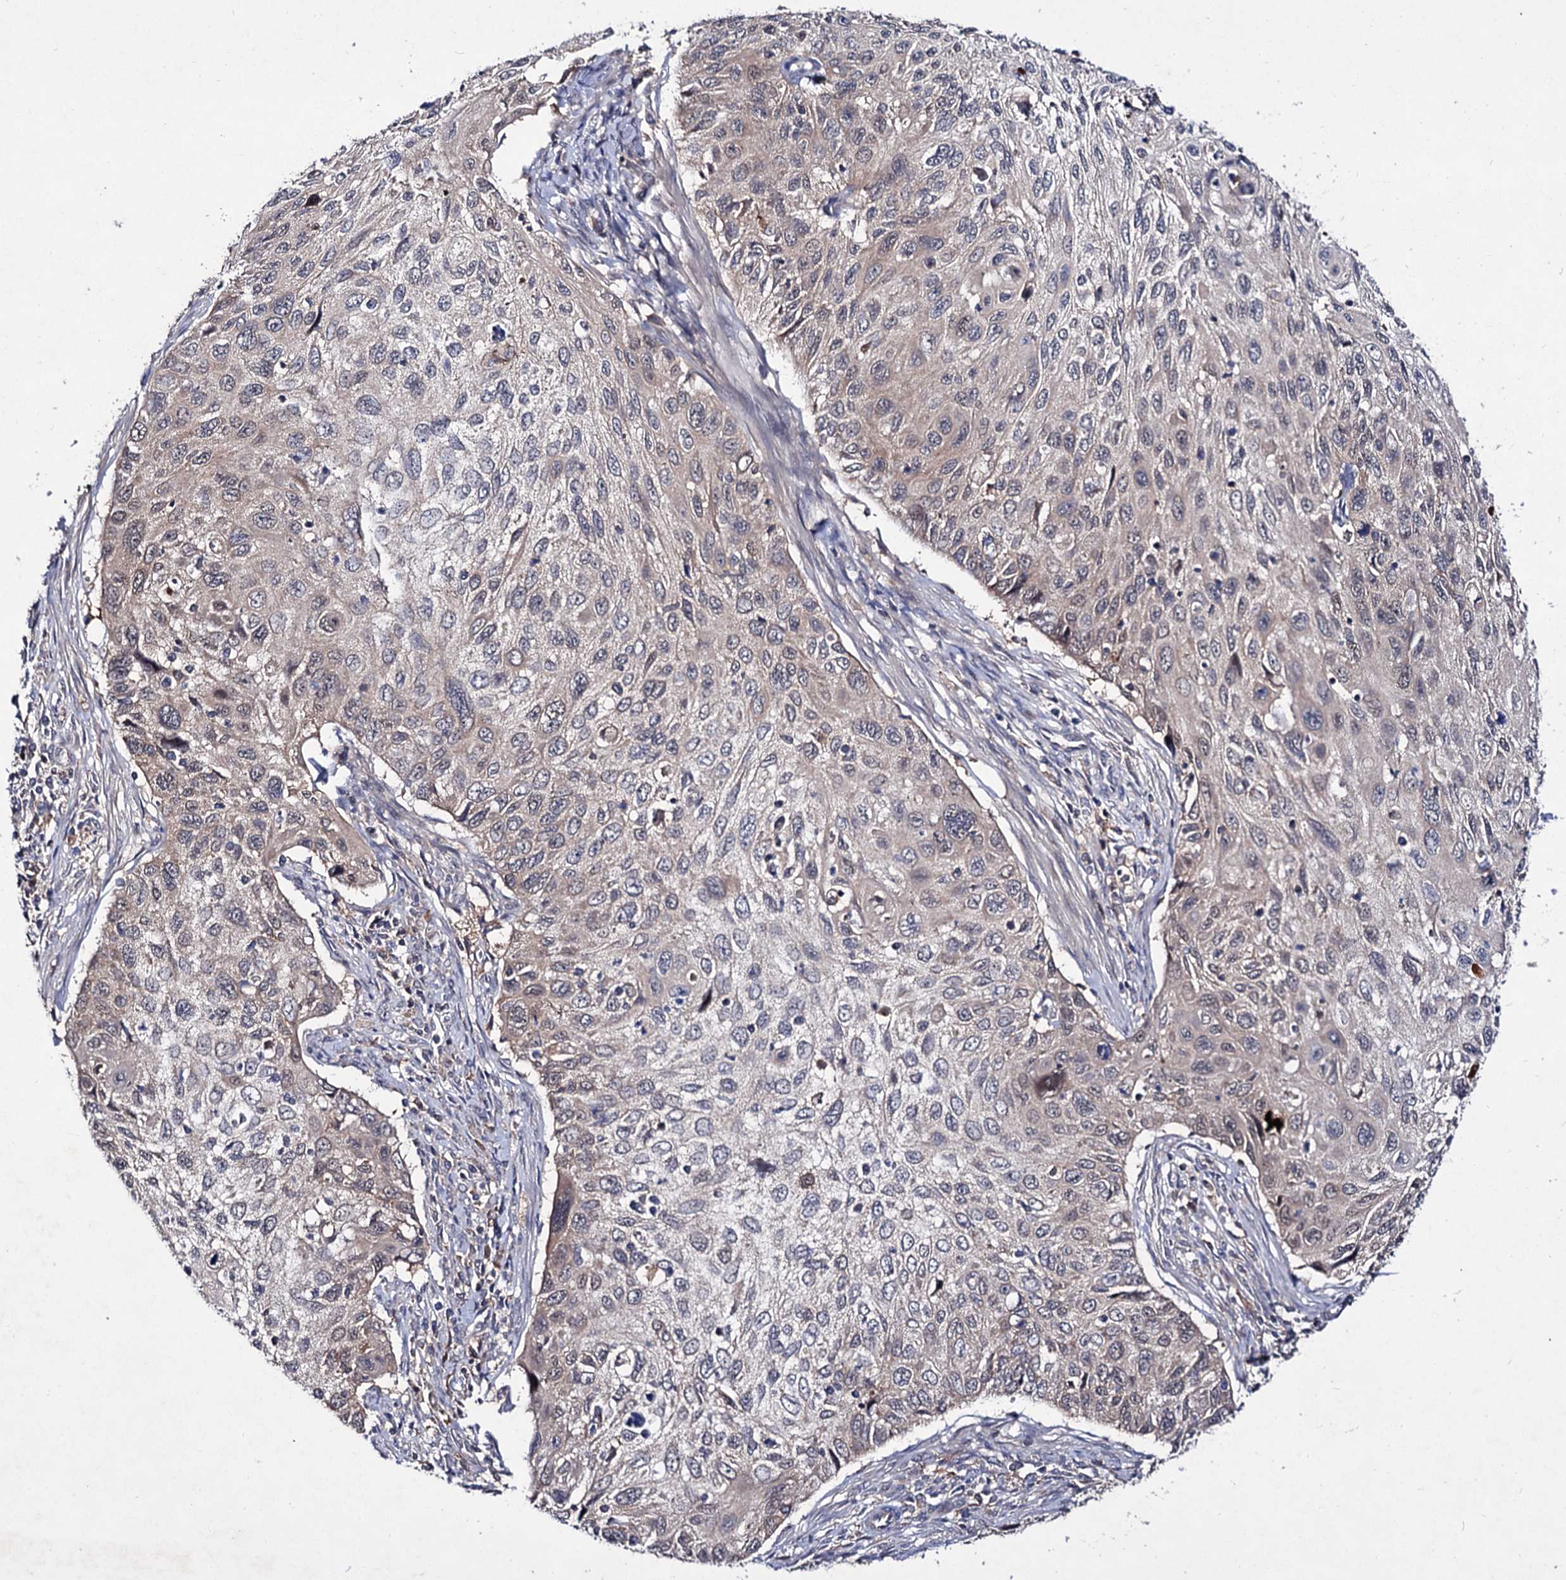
{"staining": {"intensity": "negative", "quantity": "none", "location": "none"}, "tissue": "cervical cancer", "cell_type": "Tumor cells", "image_type": "cancer", "snomed": [{"axis": "morphology", "description": "Squamous cell carcinoma, NOS"}, {"axis": "topography", "description": "Cervix"}], "caption": "IHC of cervical cancer shows no positivity in tumor cells.", "gene": "ACTR6", "patient": {"sex": "female", "age": 70}}